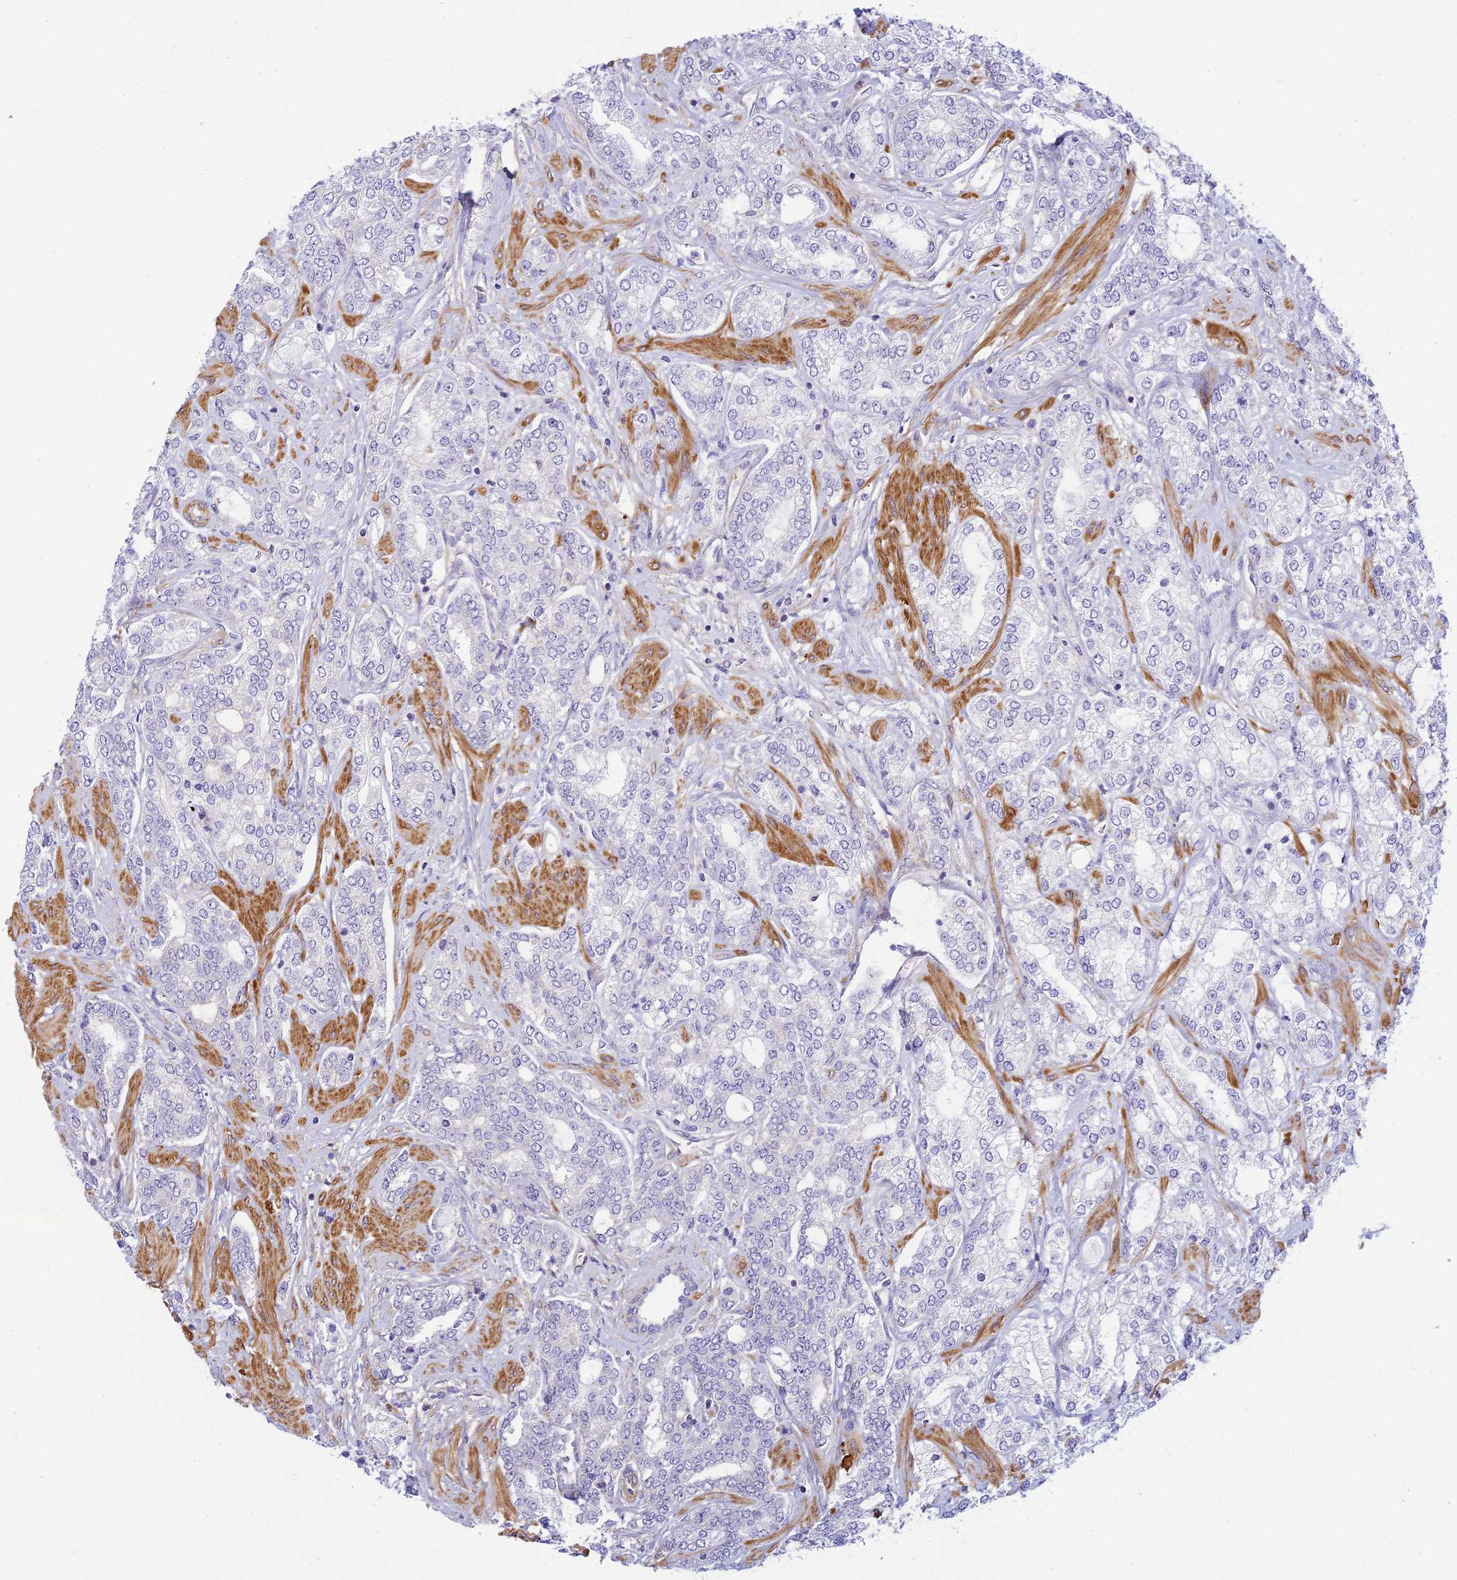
{"staining": {"intensity": "negative", "quantity": "none", "location": "none"}, "tissue": "prostate cancer", "cell_type": "Tumor cells", "image_type": "cancer", "snomed": [{"axis": "morphology", "description": "Adenocarcinoma, High grade"}, {"axis": "topography", "description": "Prostate"}], "caption": "DAB immunohistochemical staining of adenocarcinoma (high-grade) (prostate) reveals no significant staining in tumor cells.", "gene": "FBXW4", "patient": {"sex": "male", "age": 64}}